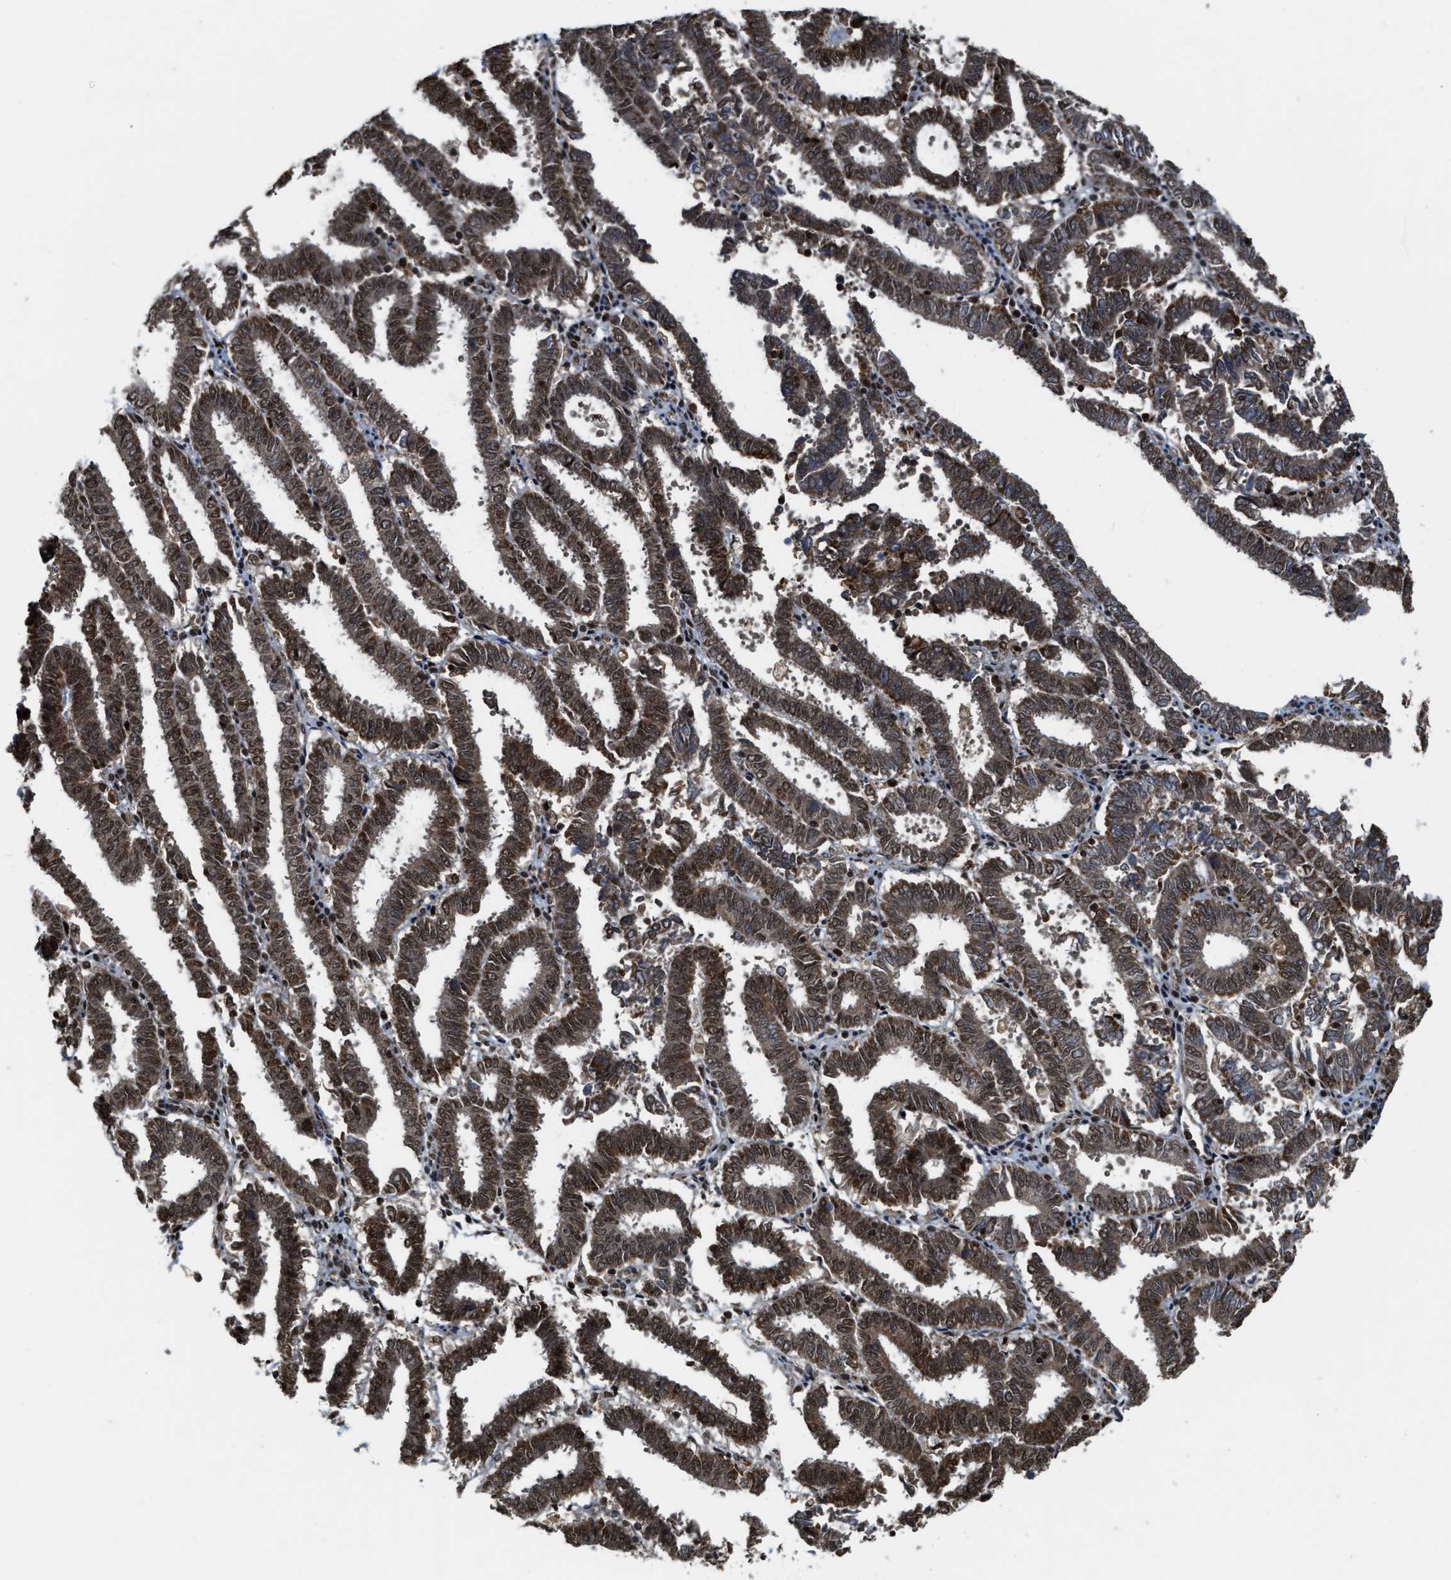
{"staining": {"intensity": "strong", "quantity": ">75%", "location": "cytoplasmic/membranous,nuclear"}, "tissue": "endometrial cancer", "cell_type": "Tumor cells", "image_type": "cancer", "snomed": [{"axis": "morphology", "description": "Adenocarcinoma, NOS"}, {"axis": "topography", "description": "Uterus"}], "caption": "Endometrial cancer (adenocarcinoma) stained with a protein marker demonstrates strong staining in tumor cells.", "gene": "ZNF250", "patient": {"sex": "female", "age": 83}}